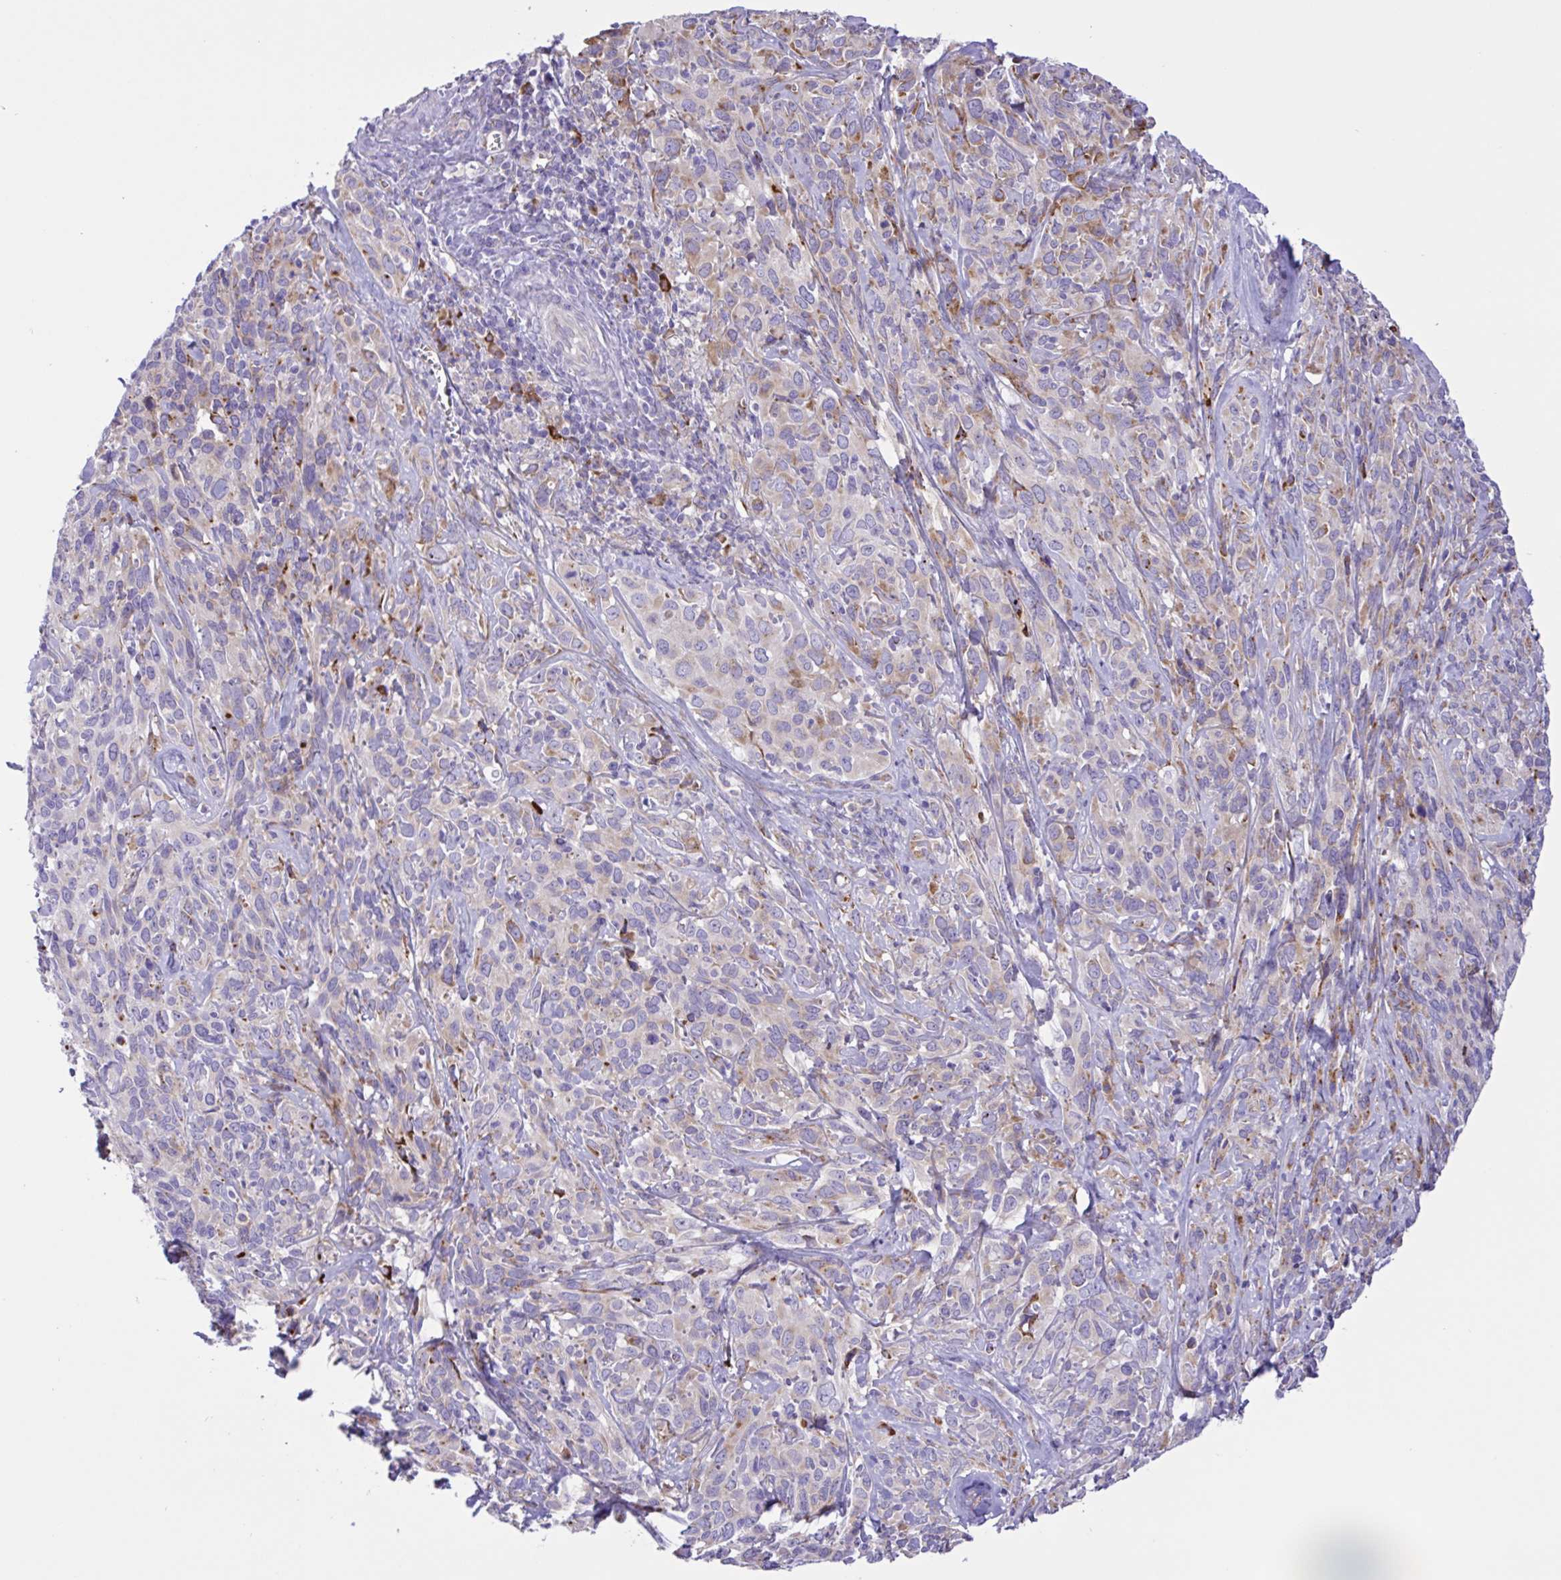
{"staining": {"intensity": "weak", "quantity": "25%-75%", "location": "cytoplasmic/membranous"}, "tissue": "cervical cancer", "cell_type": "Tumor cells", "image_type": "cancer", "snomed": [{"axis": "morphology", "description": "Normal tissue, NOS"}, {"axis": "morphology", "description": "Squamous cell carcinoma, NOS"}, {"axis": "topography", "description": "Cervix"}], "caption": "This image demonstrates immunohistochemistry staining of cervical cancer (squamous cell carcinoma), with low weak cytoplasmic/membranous staining in approximately 25%-75% of tumor cells.", "gene": "DSC3", "patient": {"sex": "female", "age": 51}}